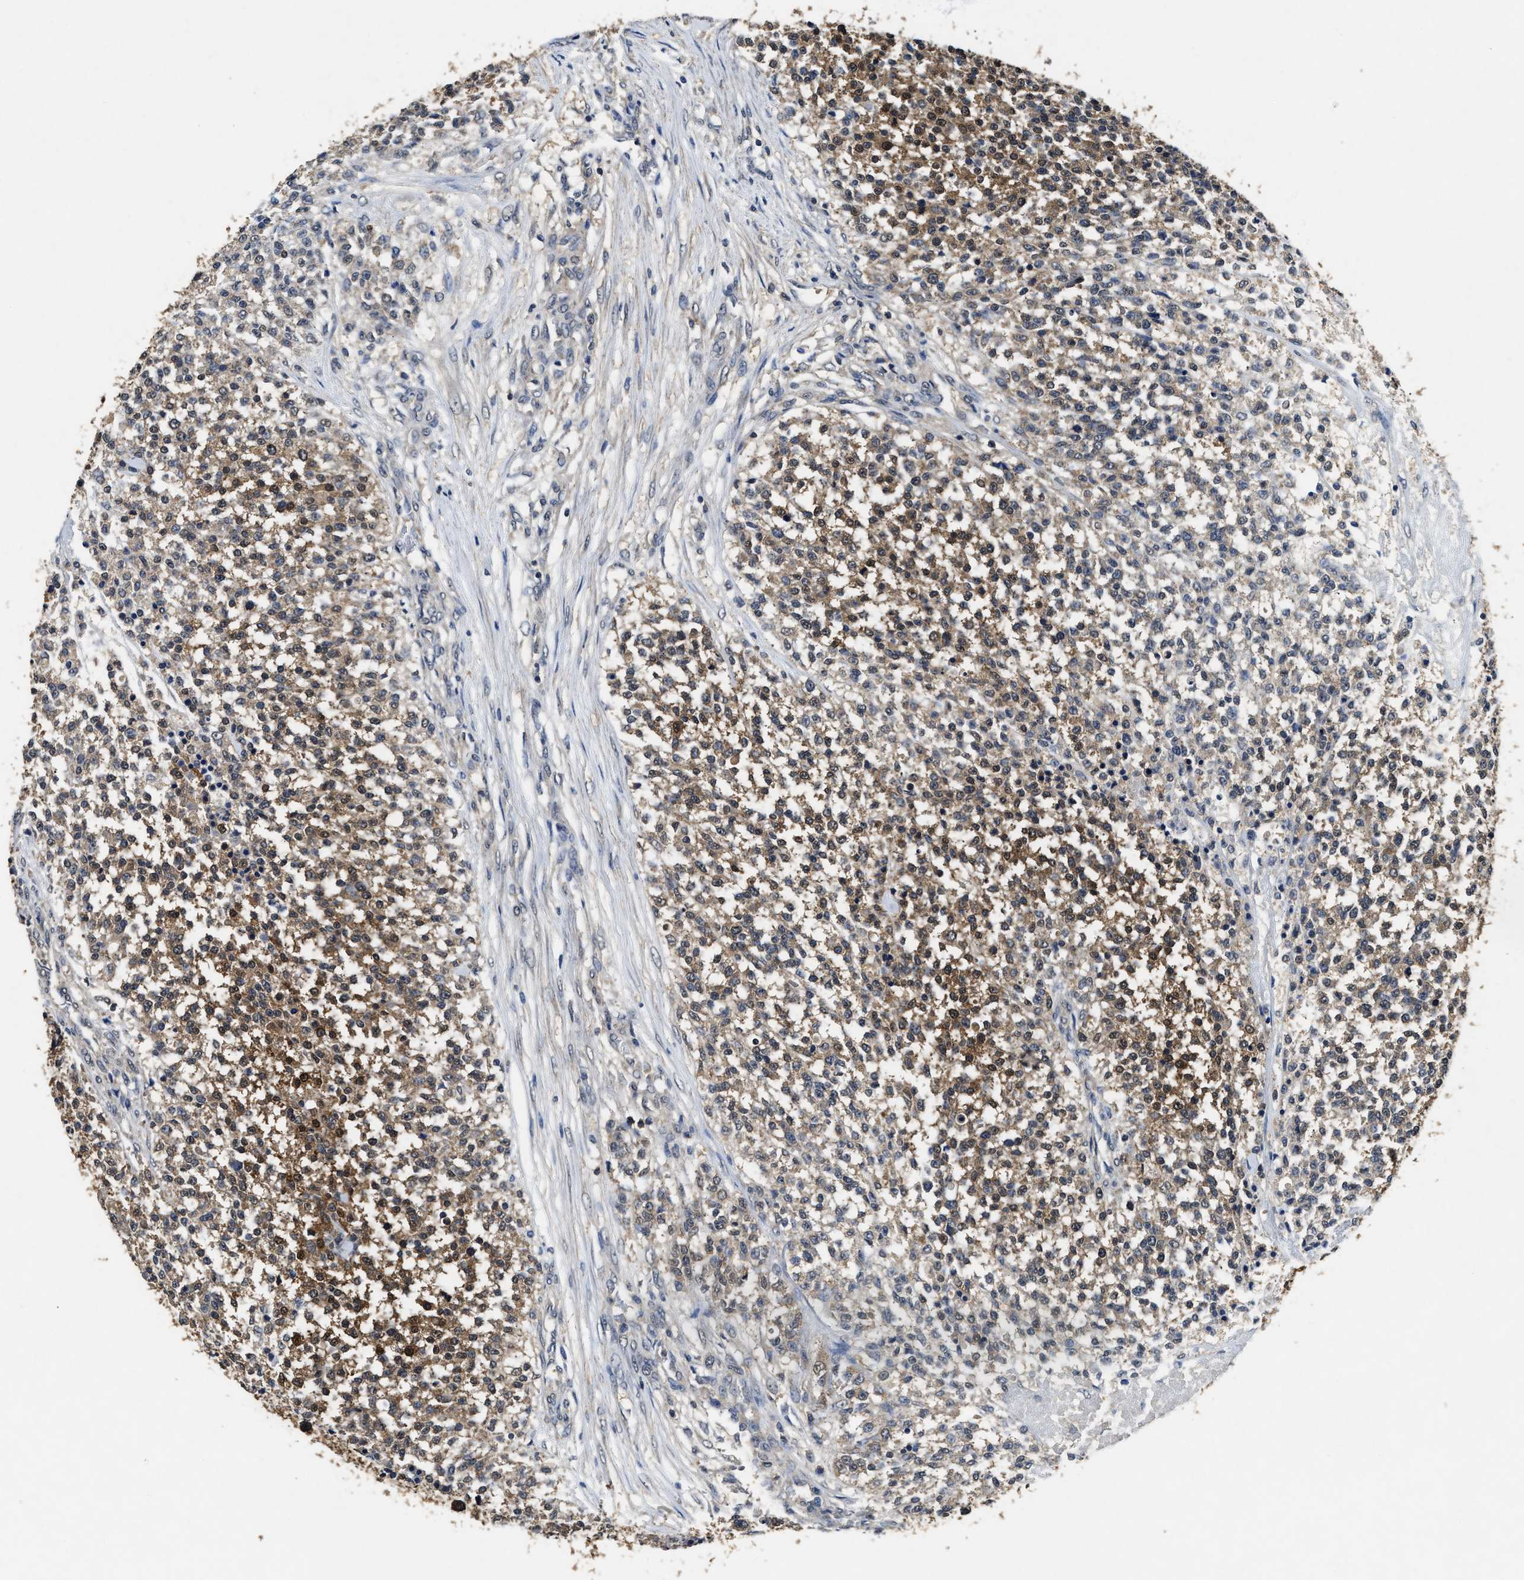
{"staining": {"intensity": "moderate", "quantity": ">75%", "location": "cytoplasmic/membranous,nuclear"}, "tissue": "testis cancer", "cell_type": "Tumor cells", "image_type": "cancer", "snomed": [{"axis": "morphology", "description": "Seminoma, NOS"}, {"axis": "topography", "description": "Testis"}], "caption": "IHC micrograph of human testis cancer (seminoma) stained for a protein (brown), which displays medium levels of moderate cytoplasmic/membranous and nuclear expression in approximately >75% of tumor cells.", "gene": "ACAT2", "patient": {"sex": "male", "age": 59}}